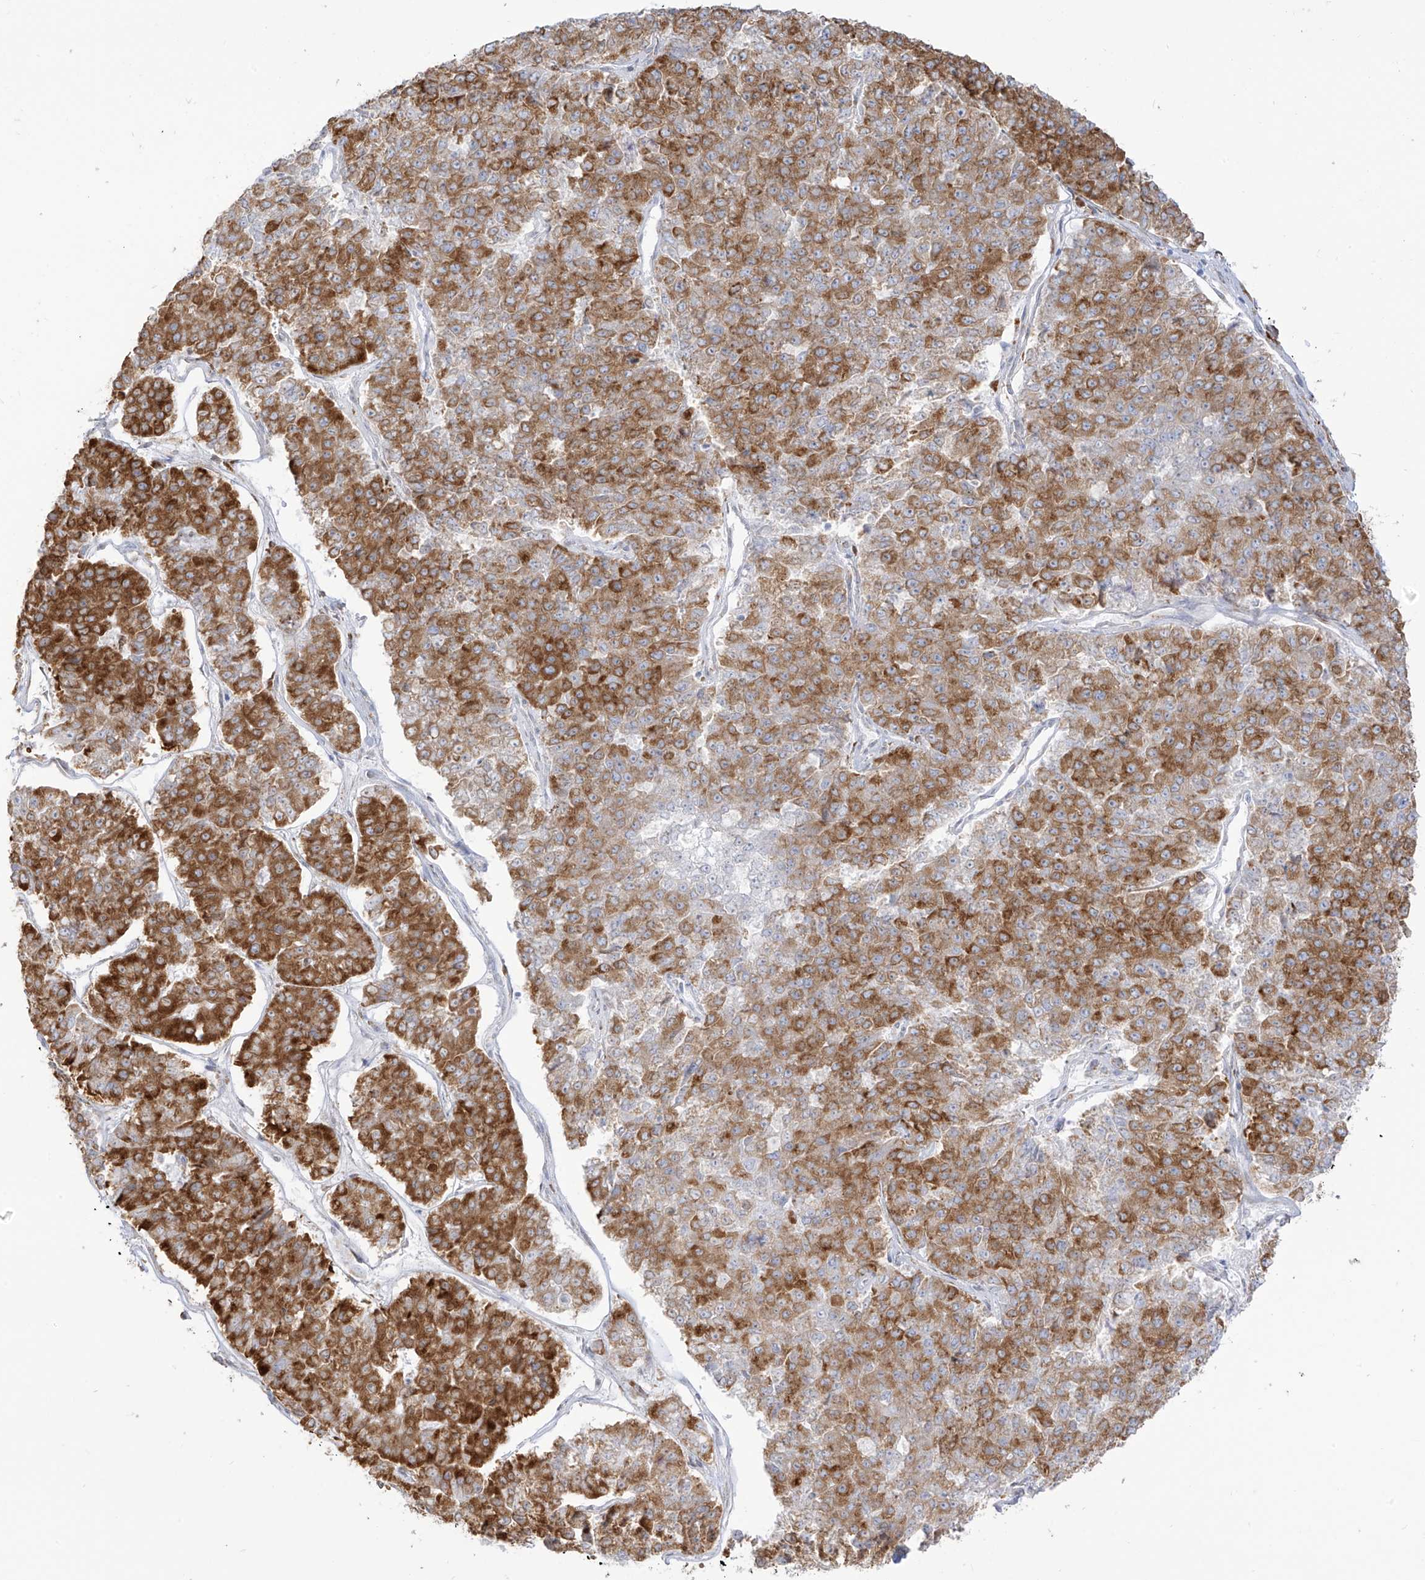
{"staining": {"intensity": "moderate", "quantity": ">75%", "location": "cytoplasmic/membranous"}, "tissue": "pancreatic cancer", "cell_type": "Tumor cells", "image_type": "cancer", "snomed": [{"axis": "morphology", "description": "Adenocarcinoma, NOS"}, {"axis": "topography", "description": "Pancreas"}], "caption": "Pancreatic adenocarcinoma tissue exhibits moderate cytoplasmic/membranous expression in approximately >75% of tumor cells", "gene": "LRRC59", "patient": {"sex": "male", "age": 50}}